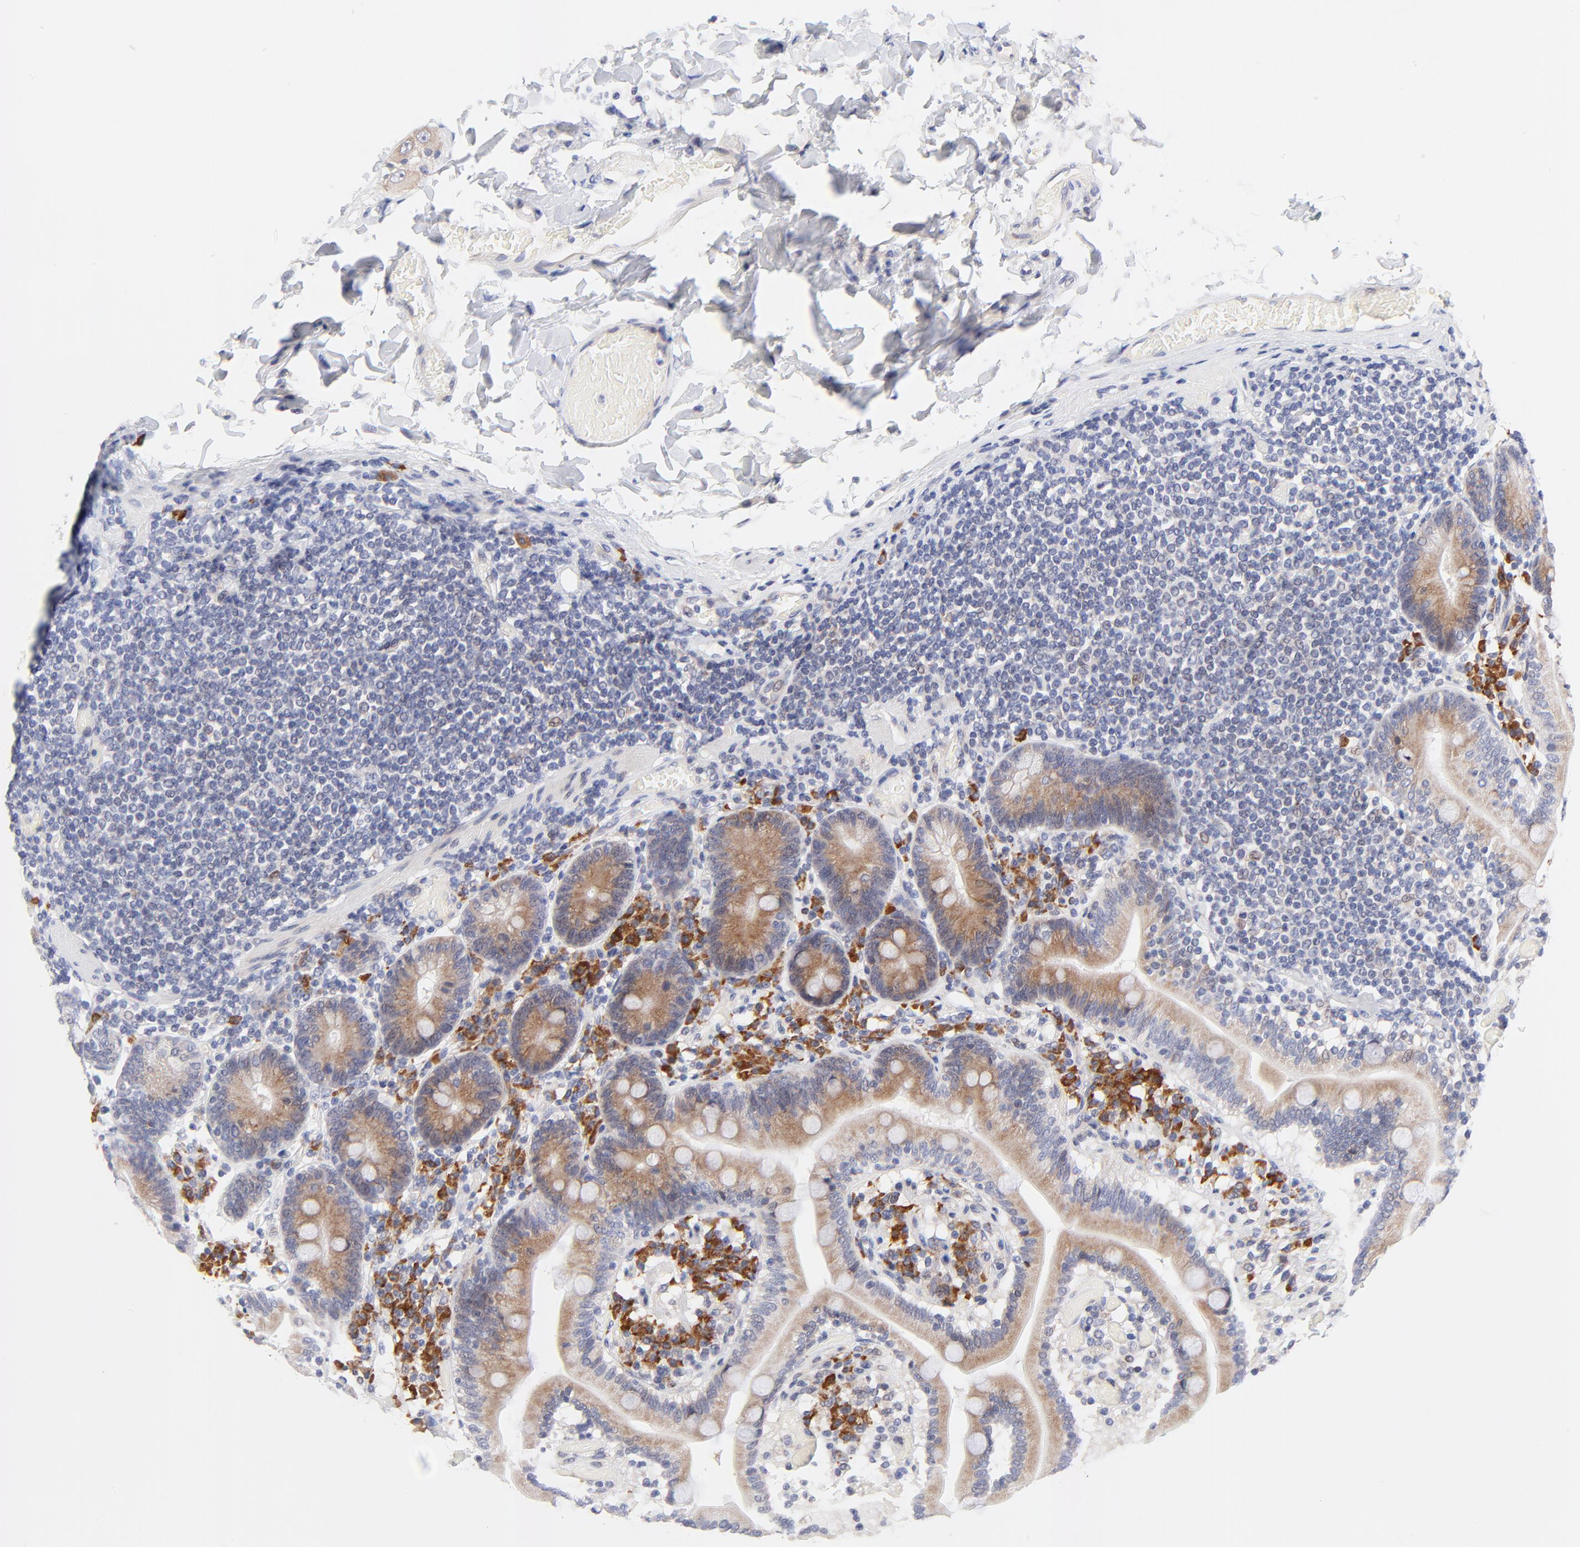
{"staining": {"intensity": "moderate", "quantity": "25%-75%", "location": "cytoplasmic/membranous"}, "tissue": "duodenum", "cell_type": "Glandular cells", "image_type": "normal", "snomed": [{"axis": "morphology", "description": "Normal tissue, NOS"}, {"axis": "topography", "description": "Duodenum"}], "caption": "Duodenum stained for a protein (brown) shows moderate cytoplasmic/membranous positive staining in about 25%-75% of glandular cells.", "gene": "AFF2", "patient": {"sex": "male", "age": 66}}